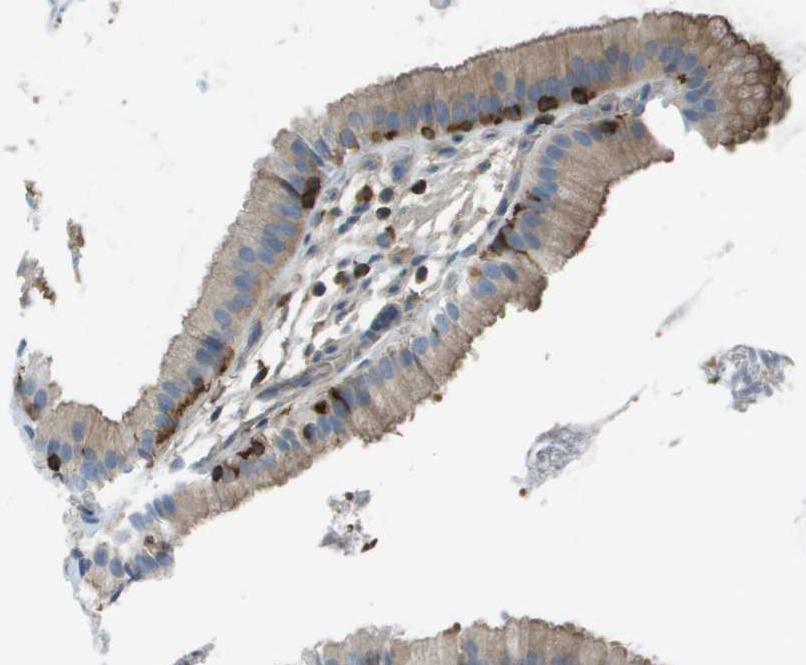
{"staining": {"intensity": "moderate", "quantity": "<25%", "location": "cytoplasmic/membranous"}, "tissue": "gallbladder", "cell_type": "Glandular cells", "image_type": "normal", "snomed": [{"axis": "morphology", "description": "Normal tissue, NOS"}, {"axis": "topography", "description": "Gallbladder"}], "caption": "Immunohistochemical staining of normal human gallbladder exhibits moderate cytoplasmic/membranous protein expression in approximately <25% of glandular cells.", "gene": "APBB1IP", "patient": {"sex": "female", "age": 26}}